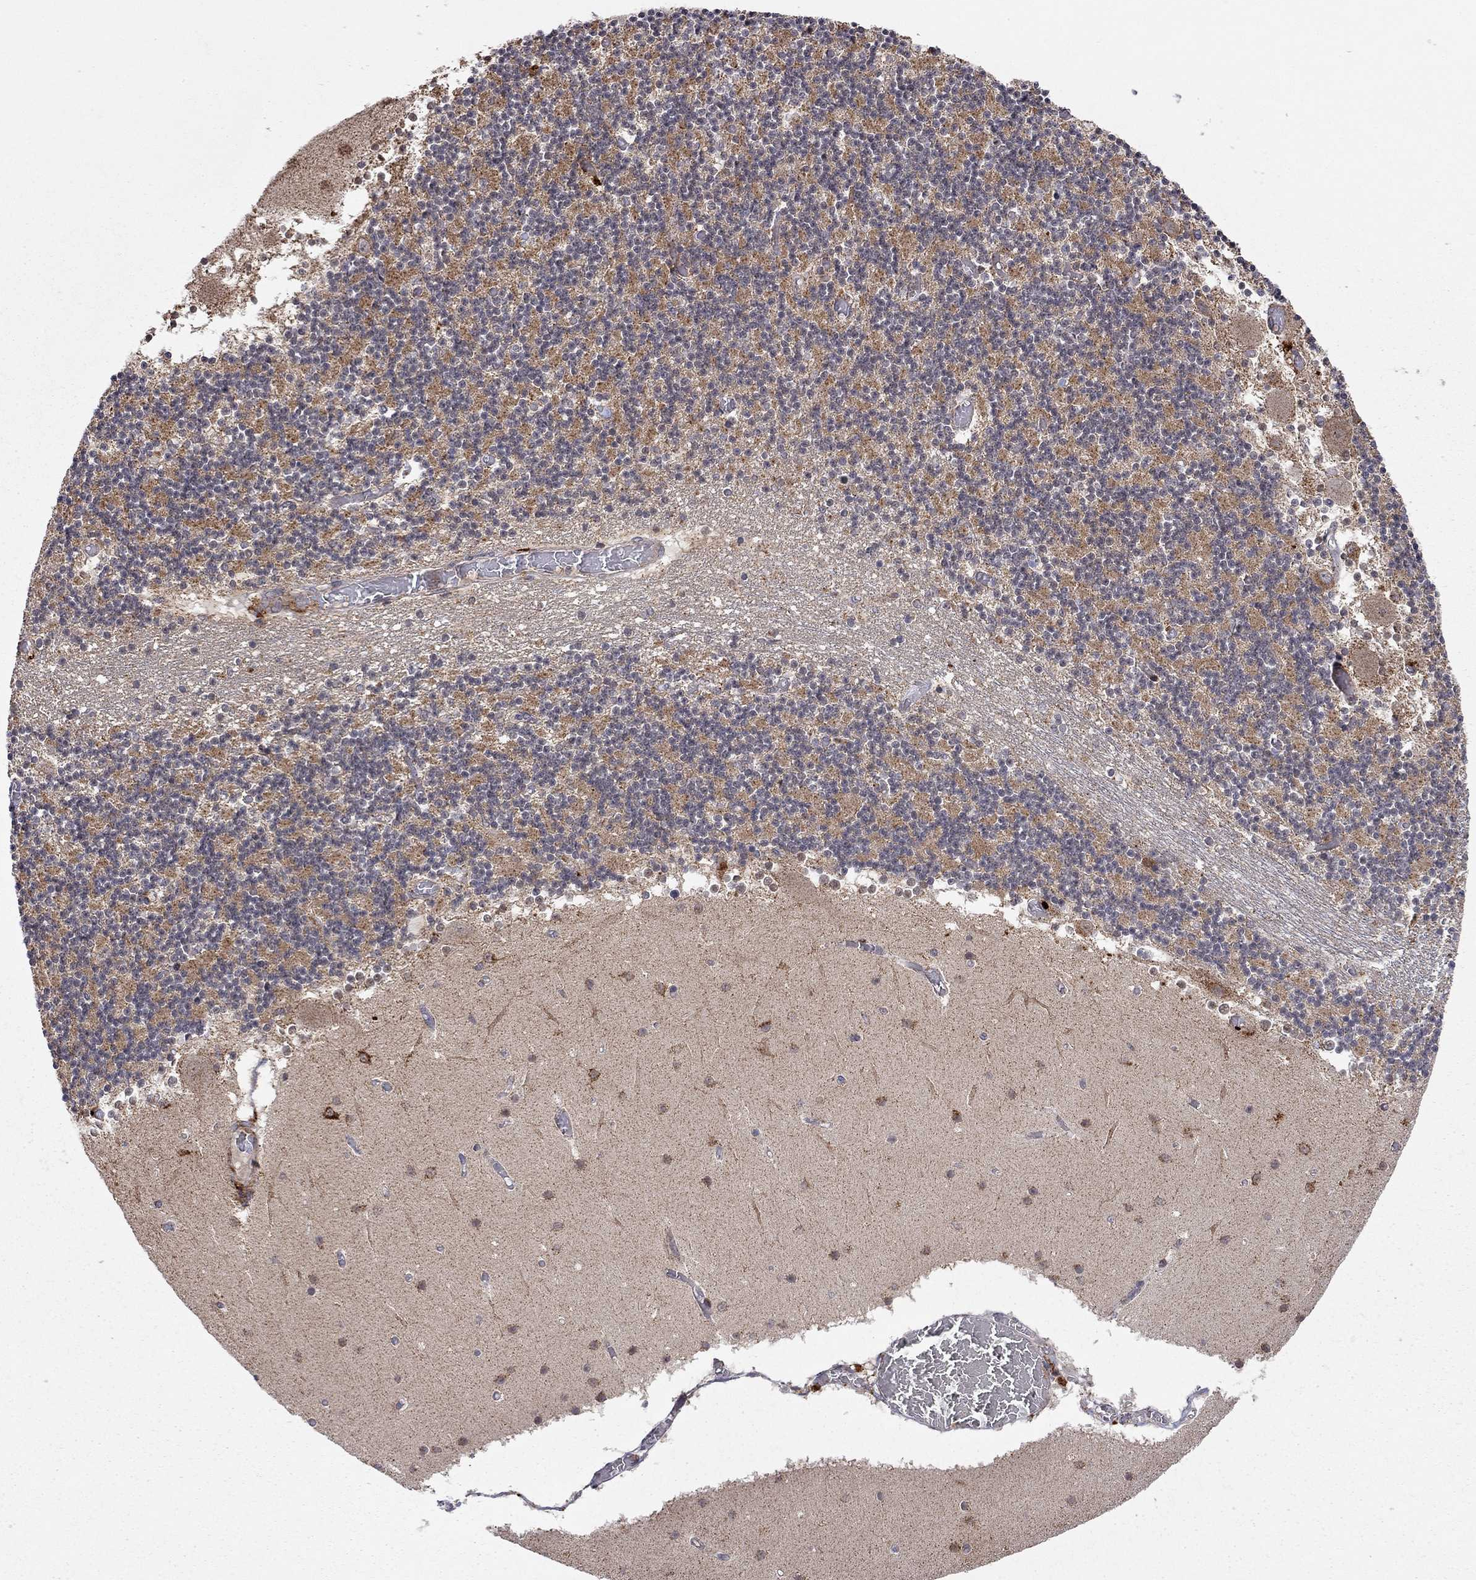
{"staining": {"intensity": "moderate", "quantity": "<25%", "location": "cytoplasmic/membranous"}, "tissue": "cerebellum", "cell_type": "Cells in granular layer", "image_type": "normal", "snomed": [{"axis": "morphology", "description": "Normal tissue, NOS"}, {"axis": "topography", "description": "Cerebellum"}], "caption": "Protein staining of unremarkable cerebellum shows moderate cytoplasmic/membranous staining in about <25% of cells in granular layer. (IHC, brightfield microscopy, high magnification).", "gene": "IDS", "patient": {"sex": "female", "age": 28}}